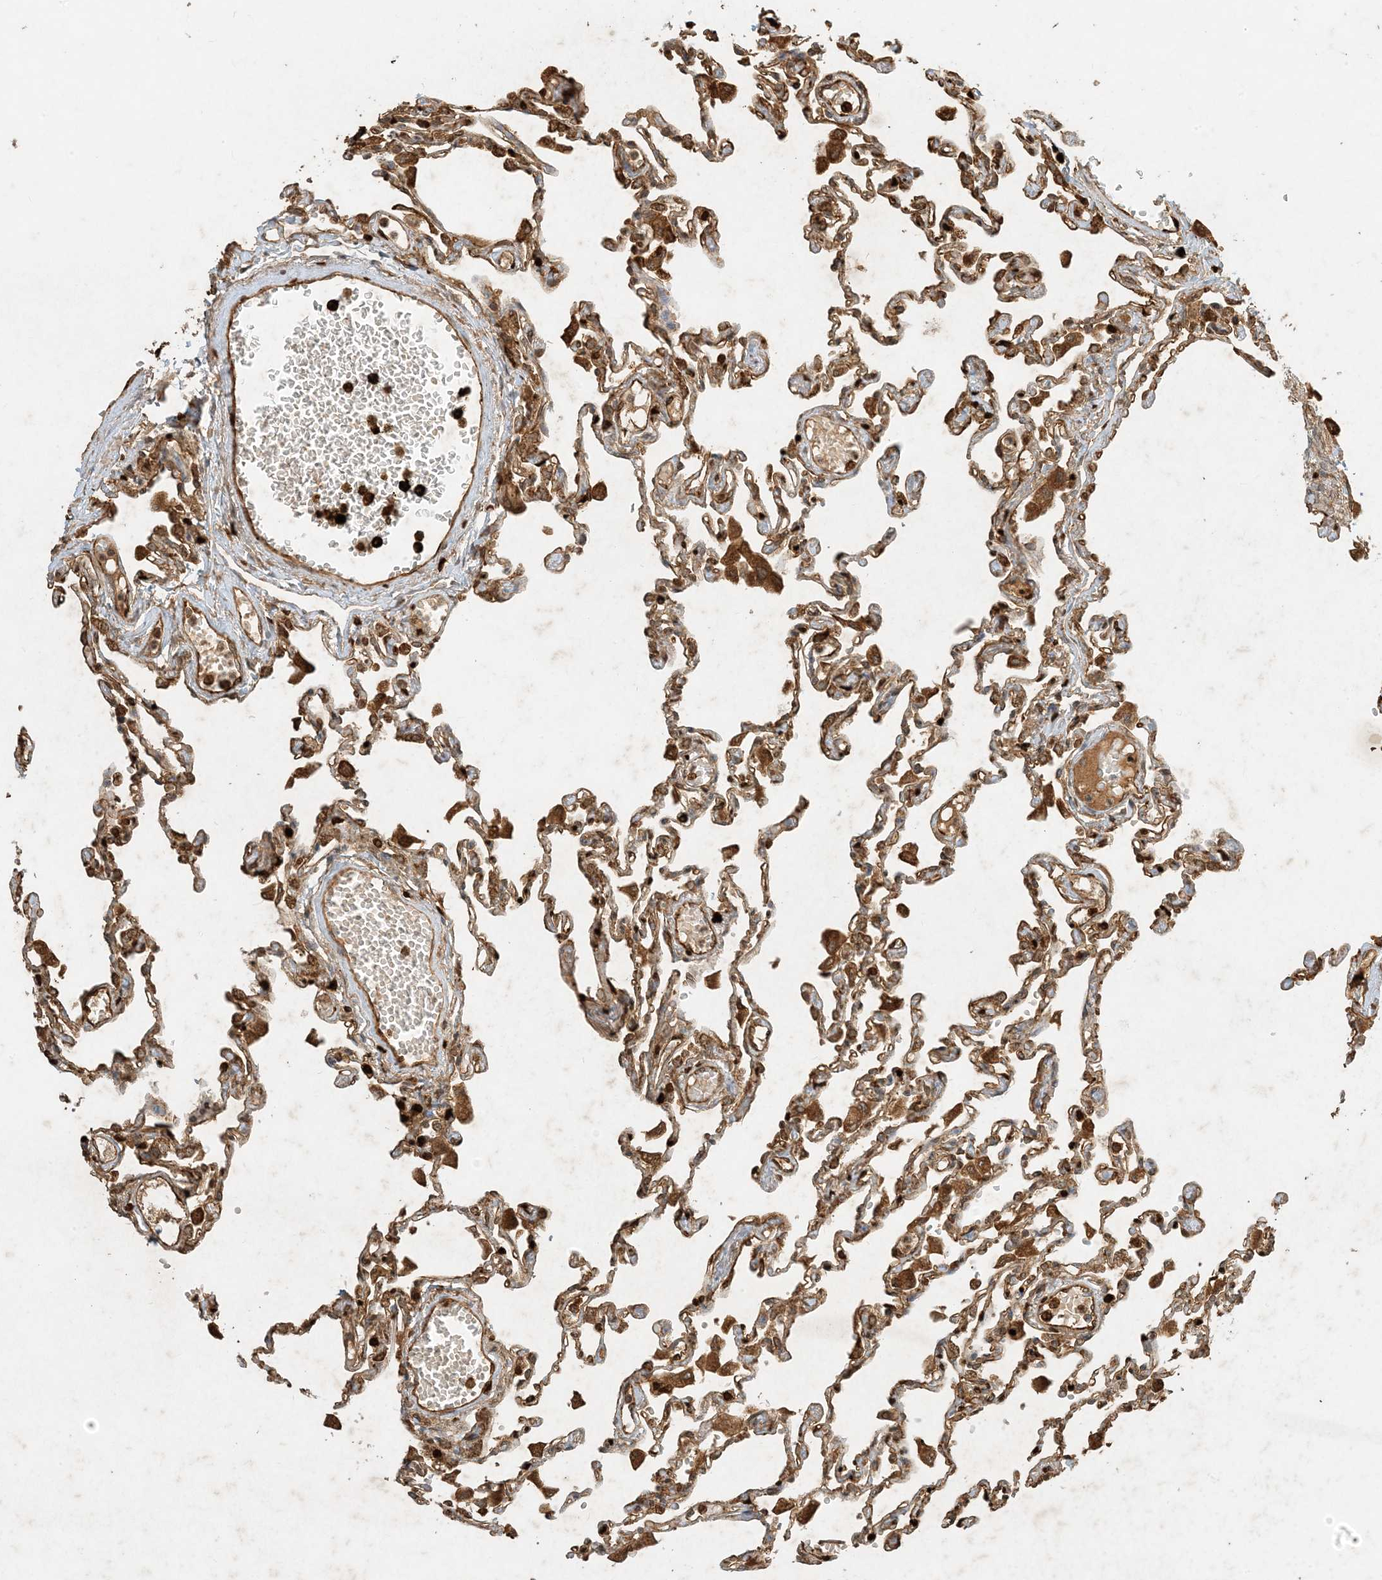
{"staining": {"intensity": "strong", "quantity": ">75%", "location": "cytoplasmic/membranous,nuclear"}, "tissue": "lung", "cell_type": "Alveolar cells", "image_type": "normal", "snomed": [{"axis": "morphology", "description": "Normal tissue, NOS"}, {"axis": "topography", "description": "Bronchus"}, {"axis": "topography", "description": "Lung"}], "caption": "Benign lung shows strong cytoplasmic/membranous,nuclear staining in about >75% of alveolar cells, visualized by immunohistochemistry.", "gene": "MCOLN1", "patient": {"sex": "female", "age": 49}}